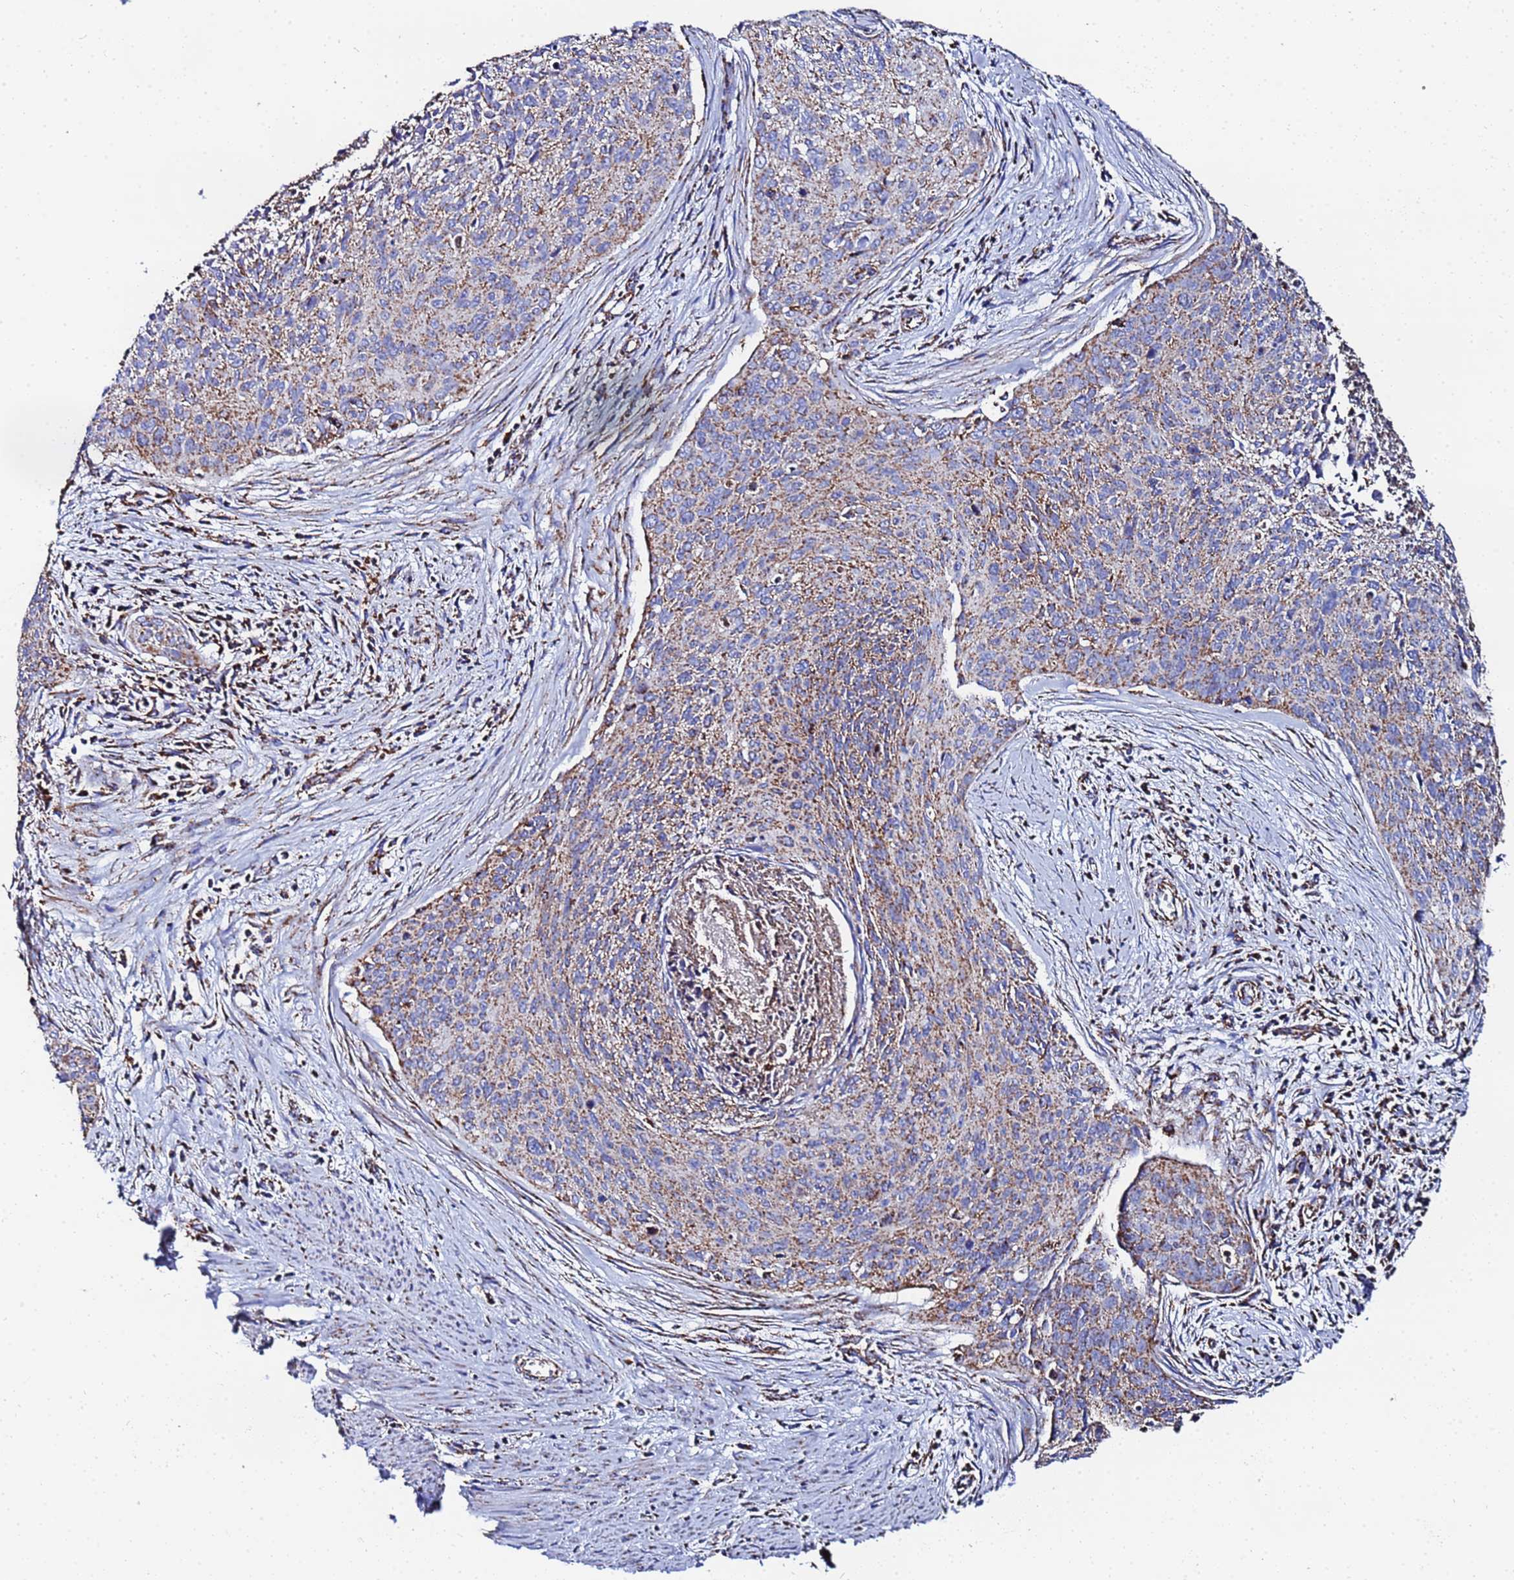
{"staining": {"intensity": "moderate", "quantity": ">75%", "location": "cytoplasmic/membranous"}, "tissue": "cervical cancer", "cell_type": "Tumor cells", "image_type": "cancer", "snomed": [{"axis": "morphology", "description": "Squamous cell carcinoma, NOS"}, {"axis": "topography", "description": "Cervix"}], "caption": "Immunohistochemical staining of human cervical squamous cell carcinoma demonstrates medium levels of moderate cytoplasmic/membranous expression in about >75% of tumor cells. The protein of interest is shown in brown color, while the nuclei are stained blue.", "gene": "GLUD1", "patient": {"sex": "female", "age": 55}}